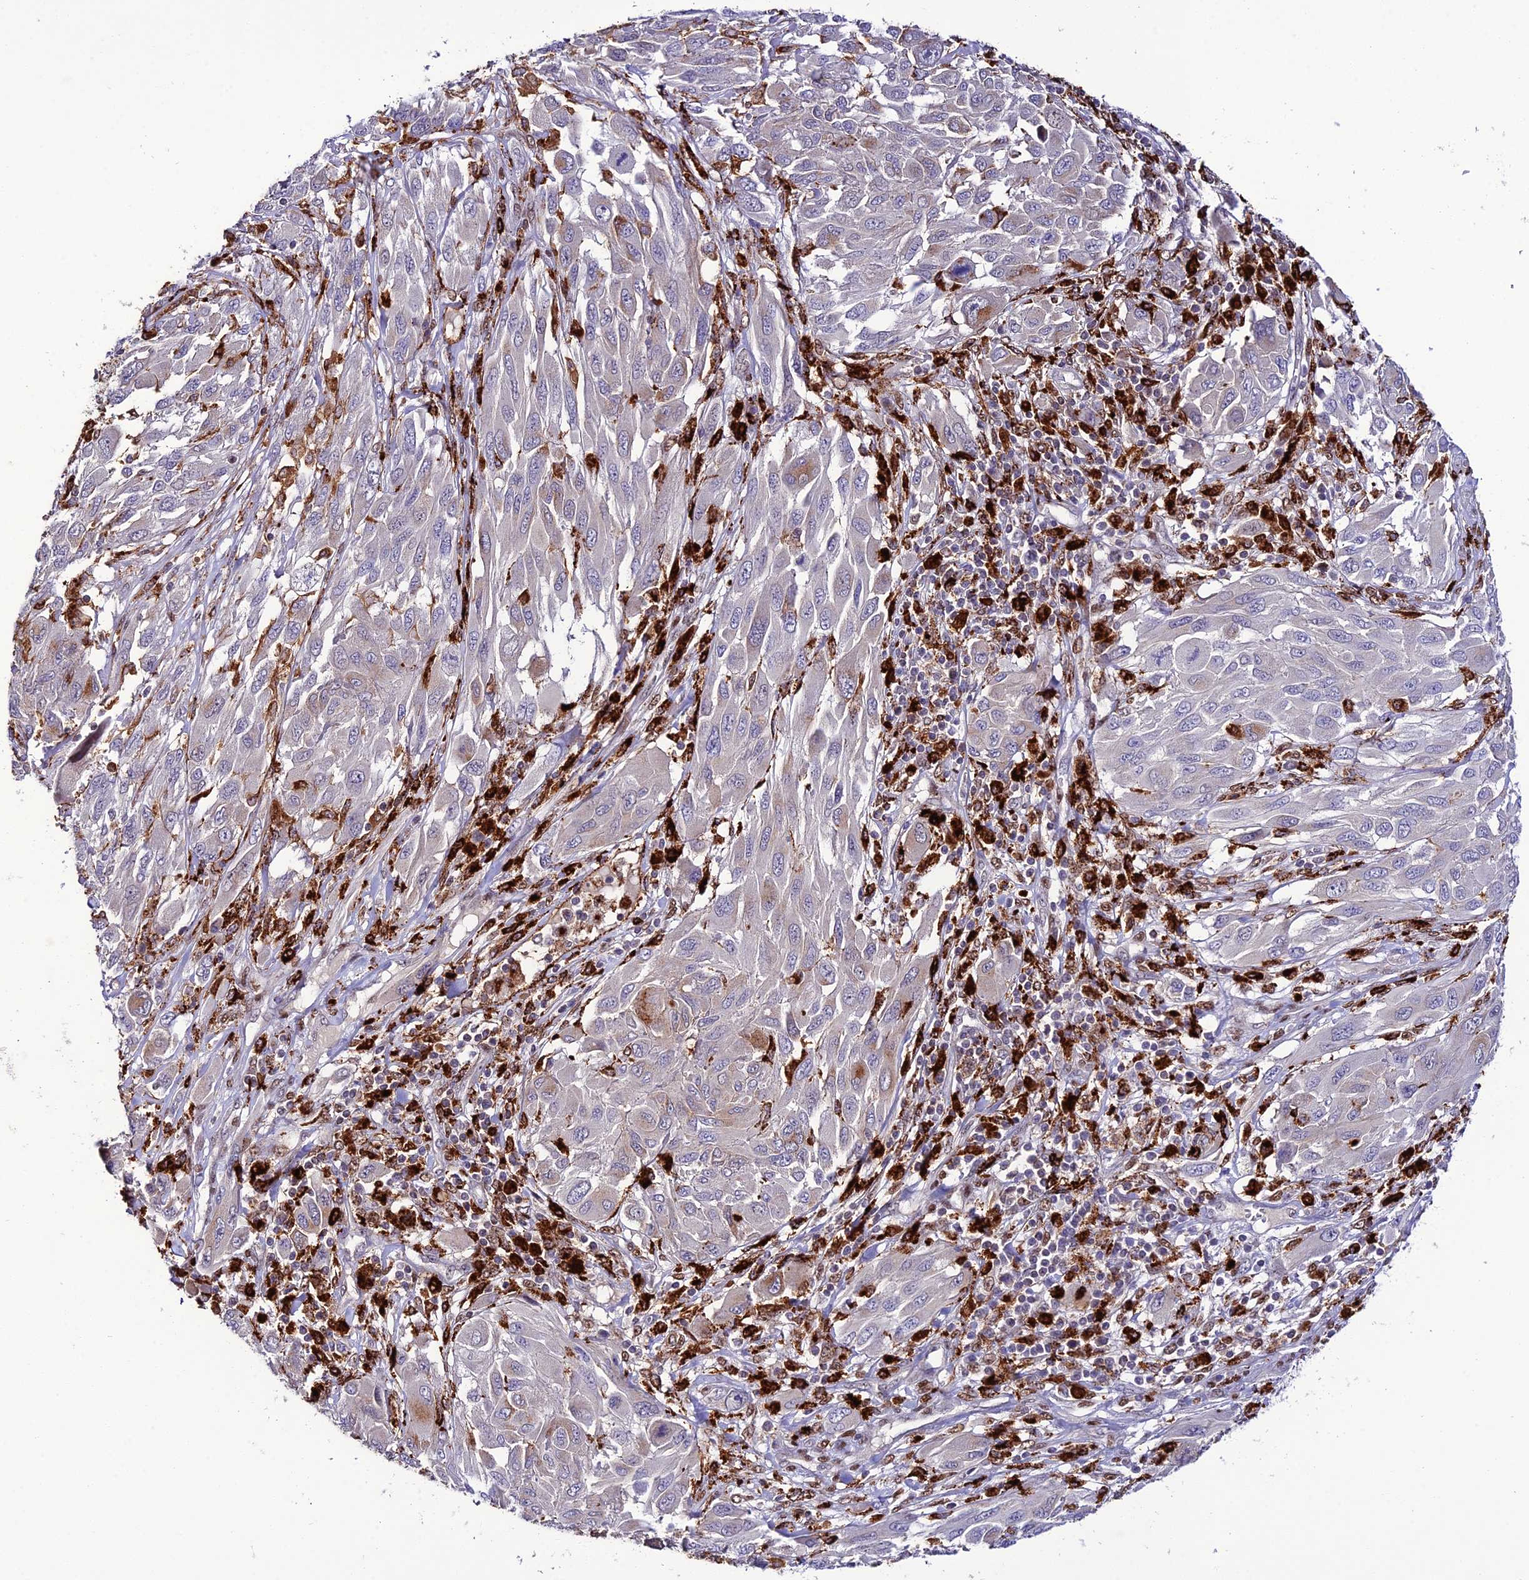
{"staining": {"intensity": "negative", "quantity": "none", "location": "none"}, "tissue": "melanoma", "cell_type": "Tumor cells", "image_type": "cancer", "snomed": [{"axis": "morphology", "description": "Malignant melanoma, NOS"}, {"axis": "topography", "description": "Skin"}], "caption": "This is a micrograph of IHC staining of malignant melanoma, which shows no staining in tumor cells.", "gene": "HIC1", "patient": {"sex": "female", "age": 91}}